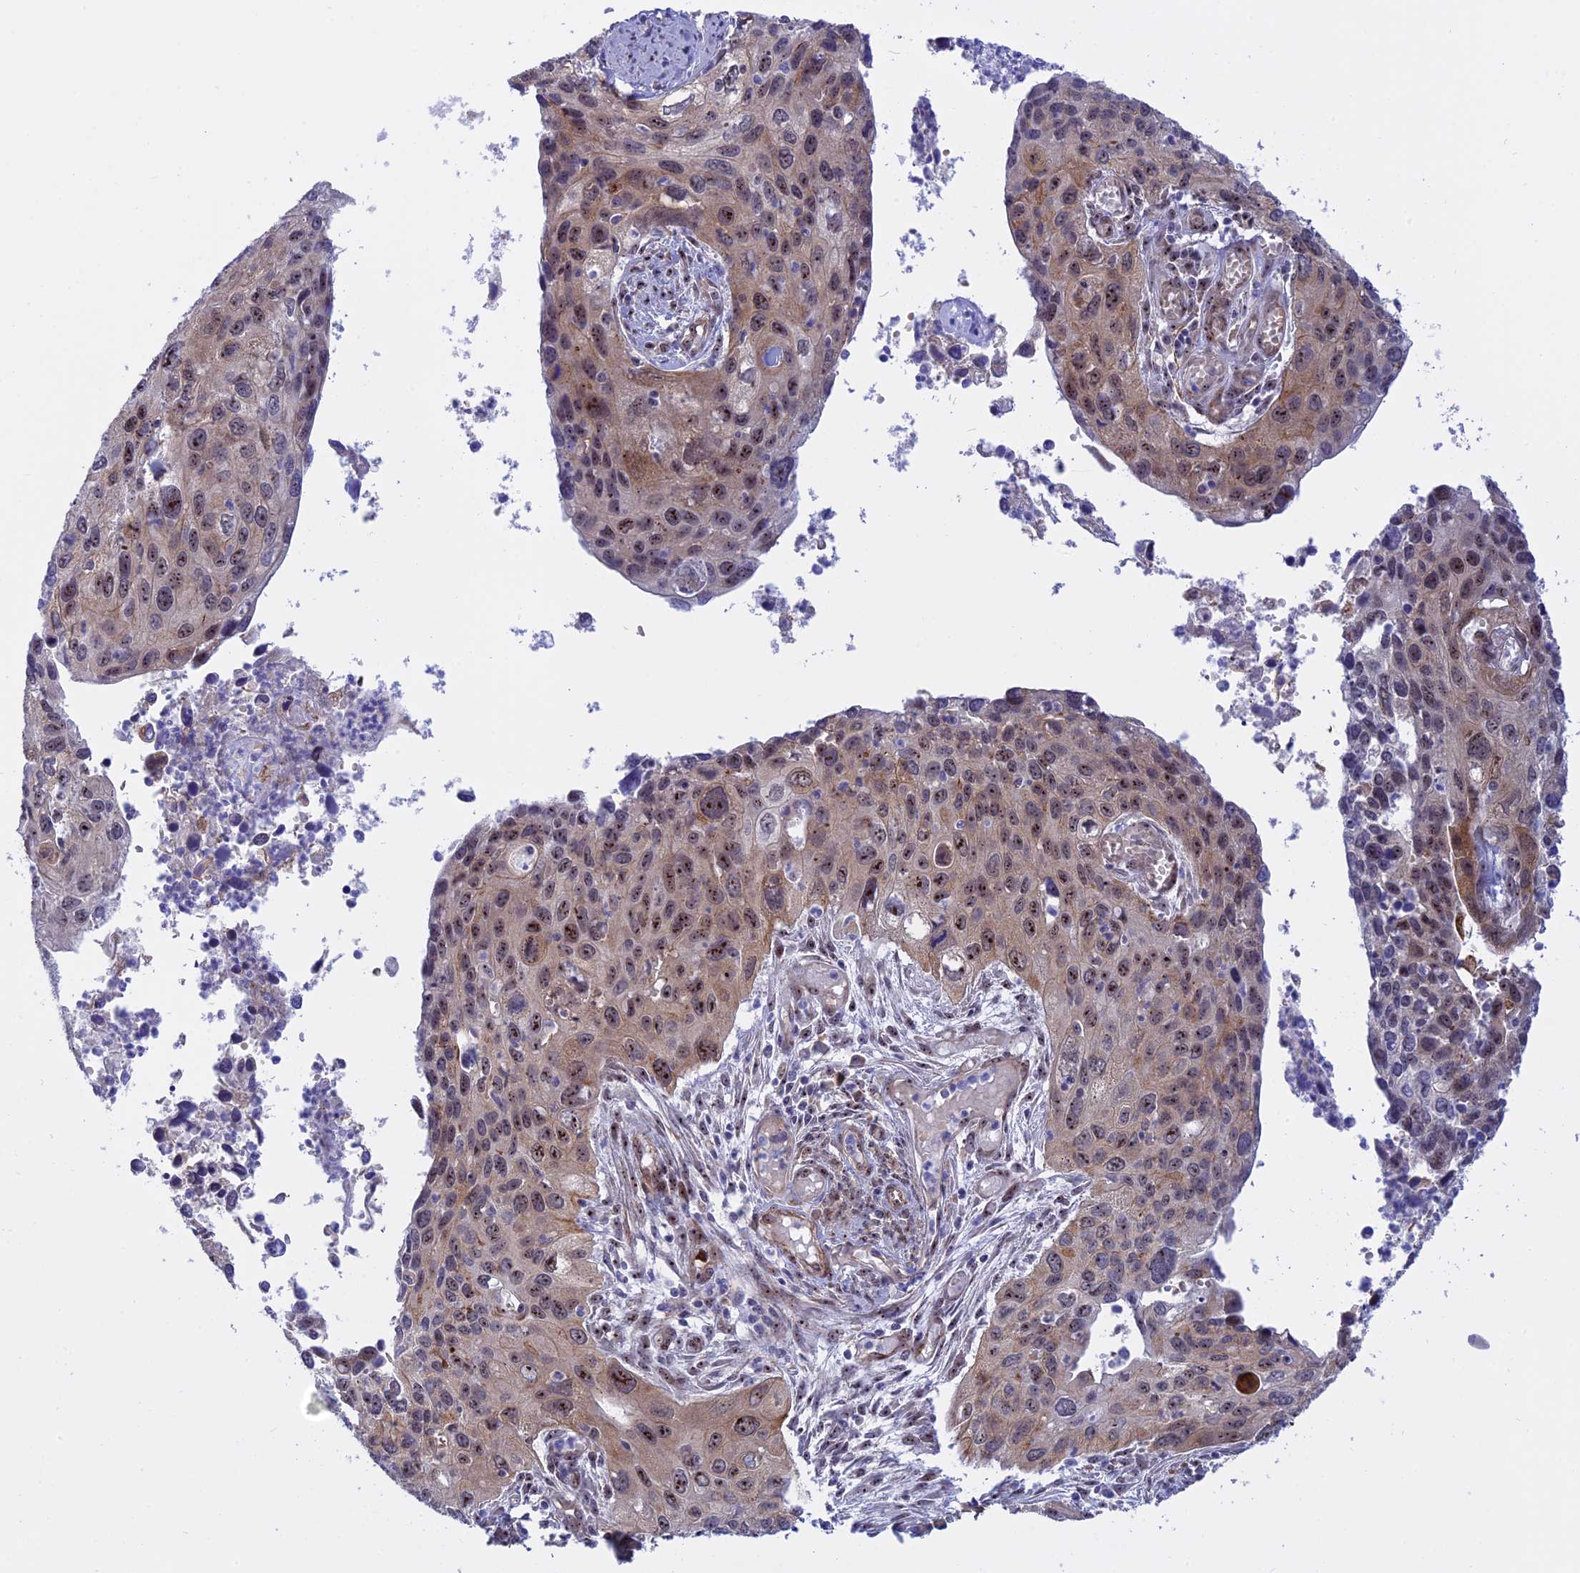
{"staining": {"intensity": "moderate", "quantity": "25%-75%", "location": "nuclear"}, "tissue": "cervical cancer", "cell_type": "Tumor cells", "image_type": "cancer", "snomed": [{"axis": "morphology", "description": "Squamous cell carcinoma, NOS"}, {"axis": "topography", "description": "Cervix"}], "caption": "Protein staining reveals moderate nuclear expression in approximately 25%-75% of tumor cells in cervical cancer. (DAB (3,3'-diaminobenzidine) = brown stain, brightfield microscopy at high magnification).", "gene": "DBNDD1", "patient": {"sex": "female", "age": 55}}